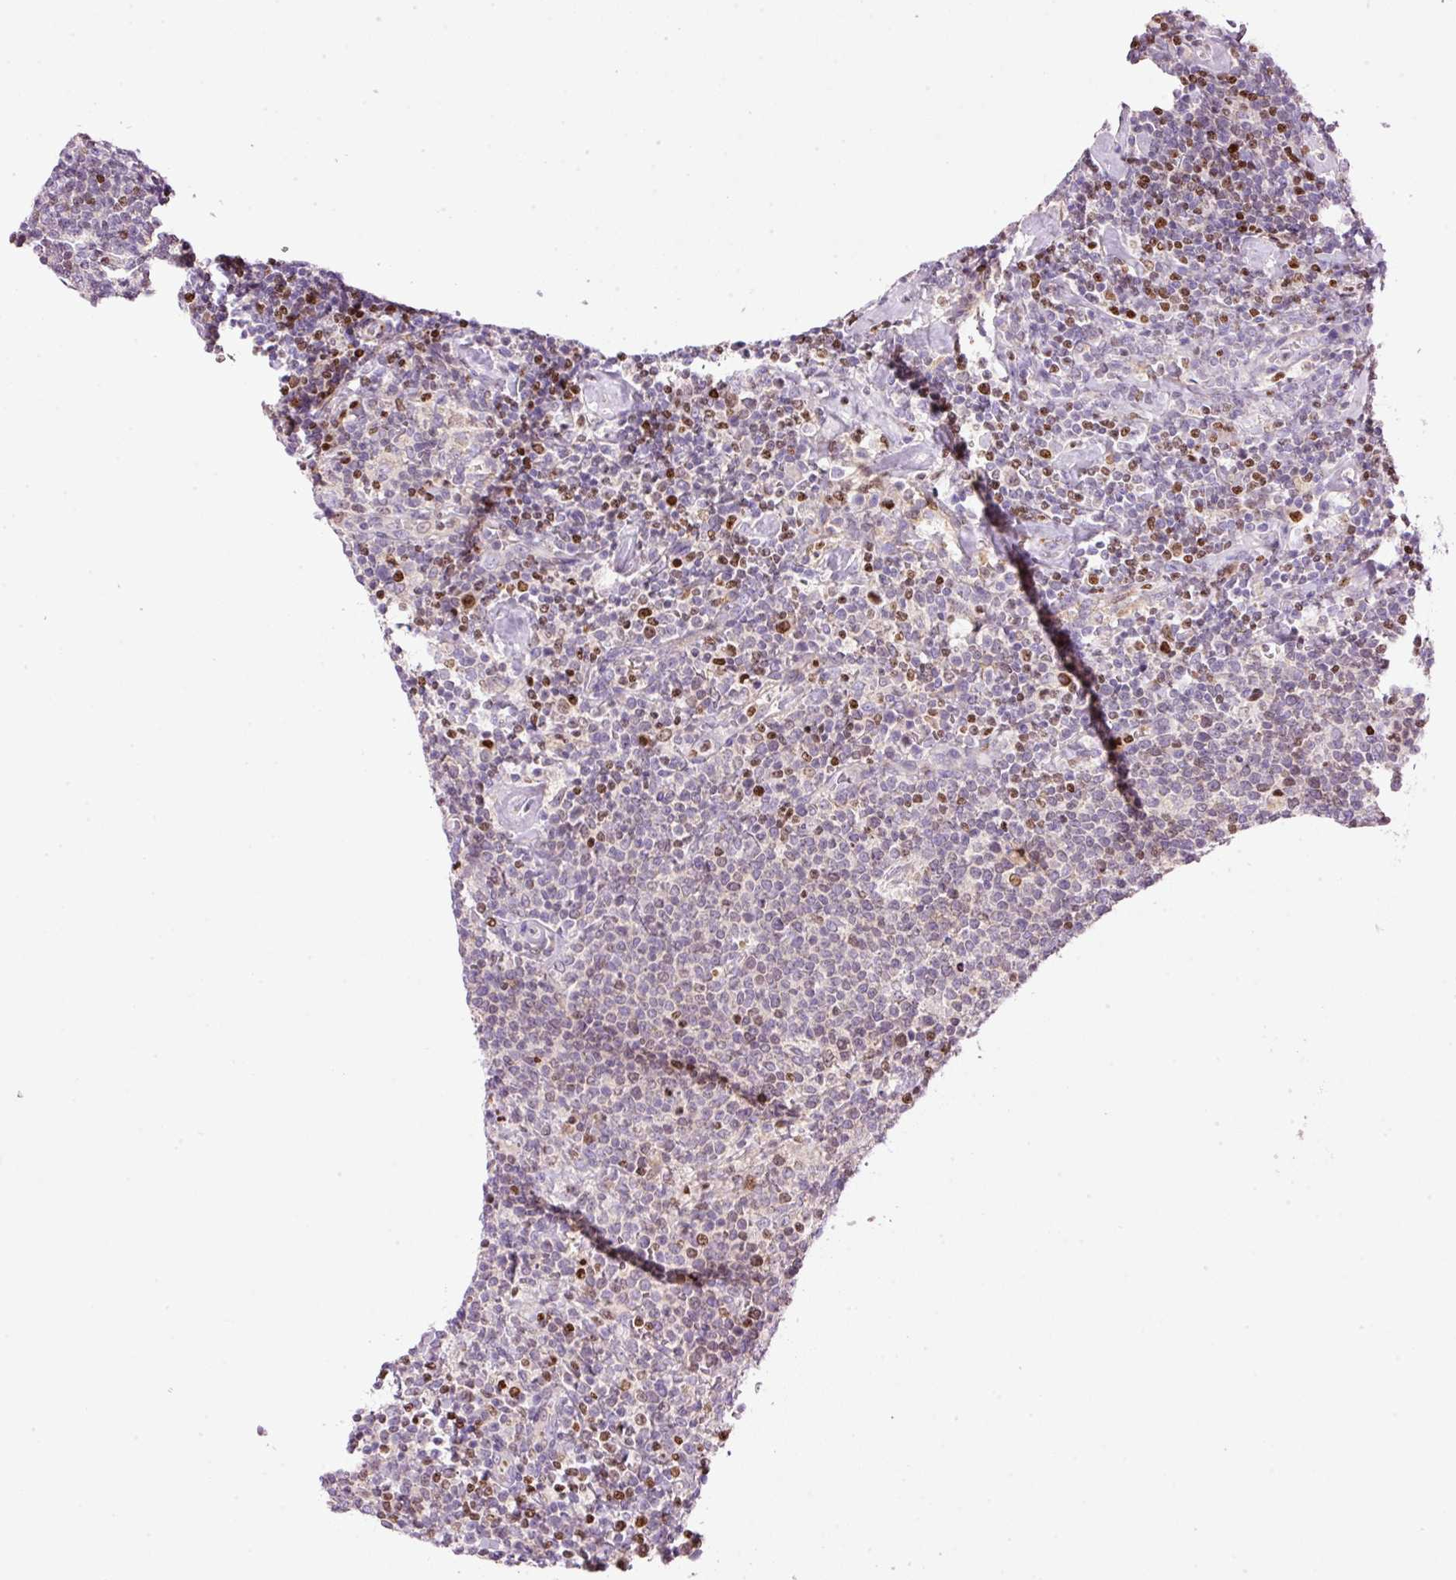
{"staining": {"intensity": "moderate", "quantity": "<25%", "location": "nuclear"}, "tissue": "lymphoma", "cell_type": "Tumor cells", "image_type": "cancer", "snomed": [{"axis": "morphology", "description": "Malignant lymphoma, non-Hodgkin's type, High grade"}, {"axis": "topography", "description": "Lymph node"}], "caption": "A low amount of moderate nuclear positivity is present in approximately <25% of tumor cells in lymphoma tissue. (DAB (3,3'-diaminobenzidine) = brown stain, brightfield microscopy at high magnification).", "gene": "TMEM8B", "patient": {"sex": "male", "age": 61}}